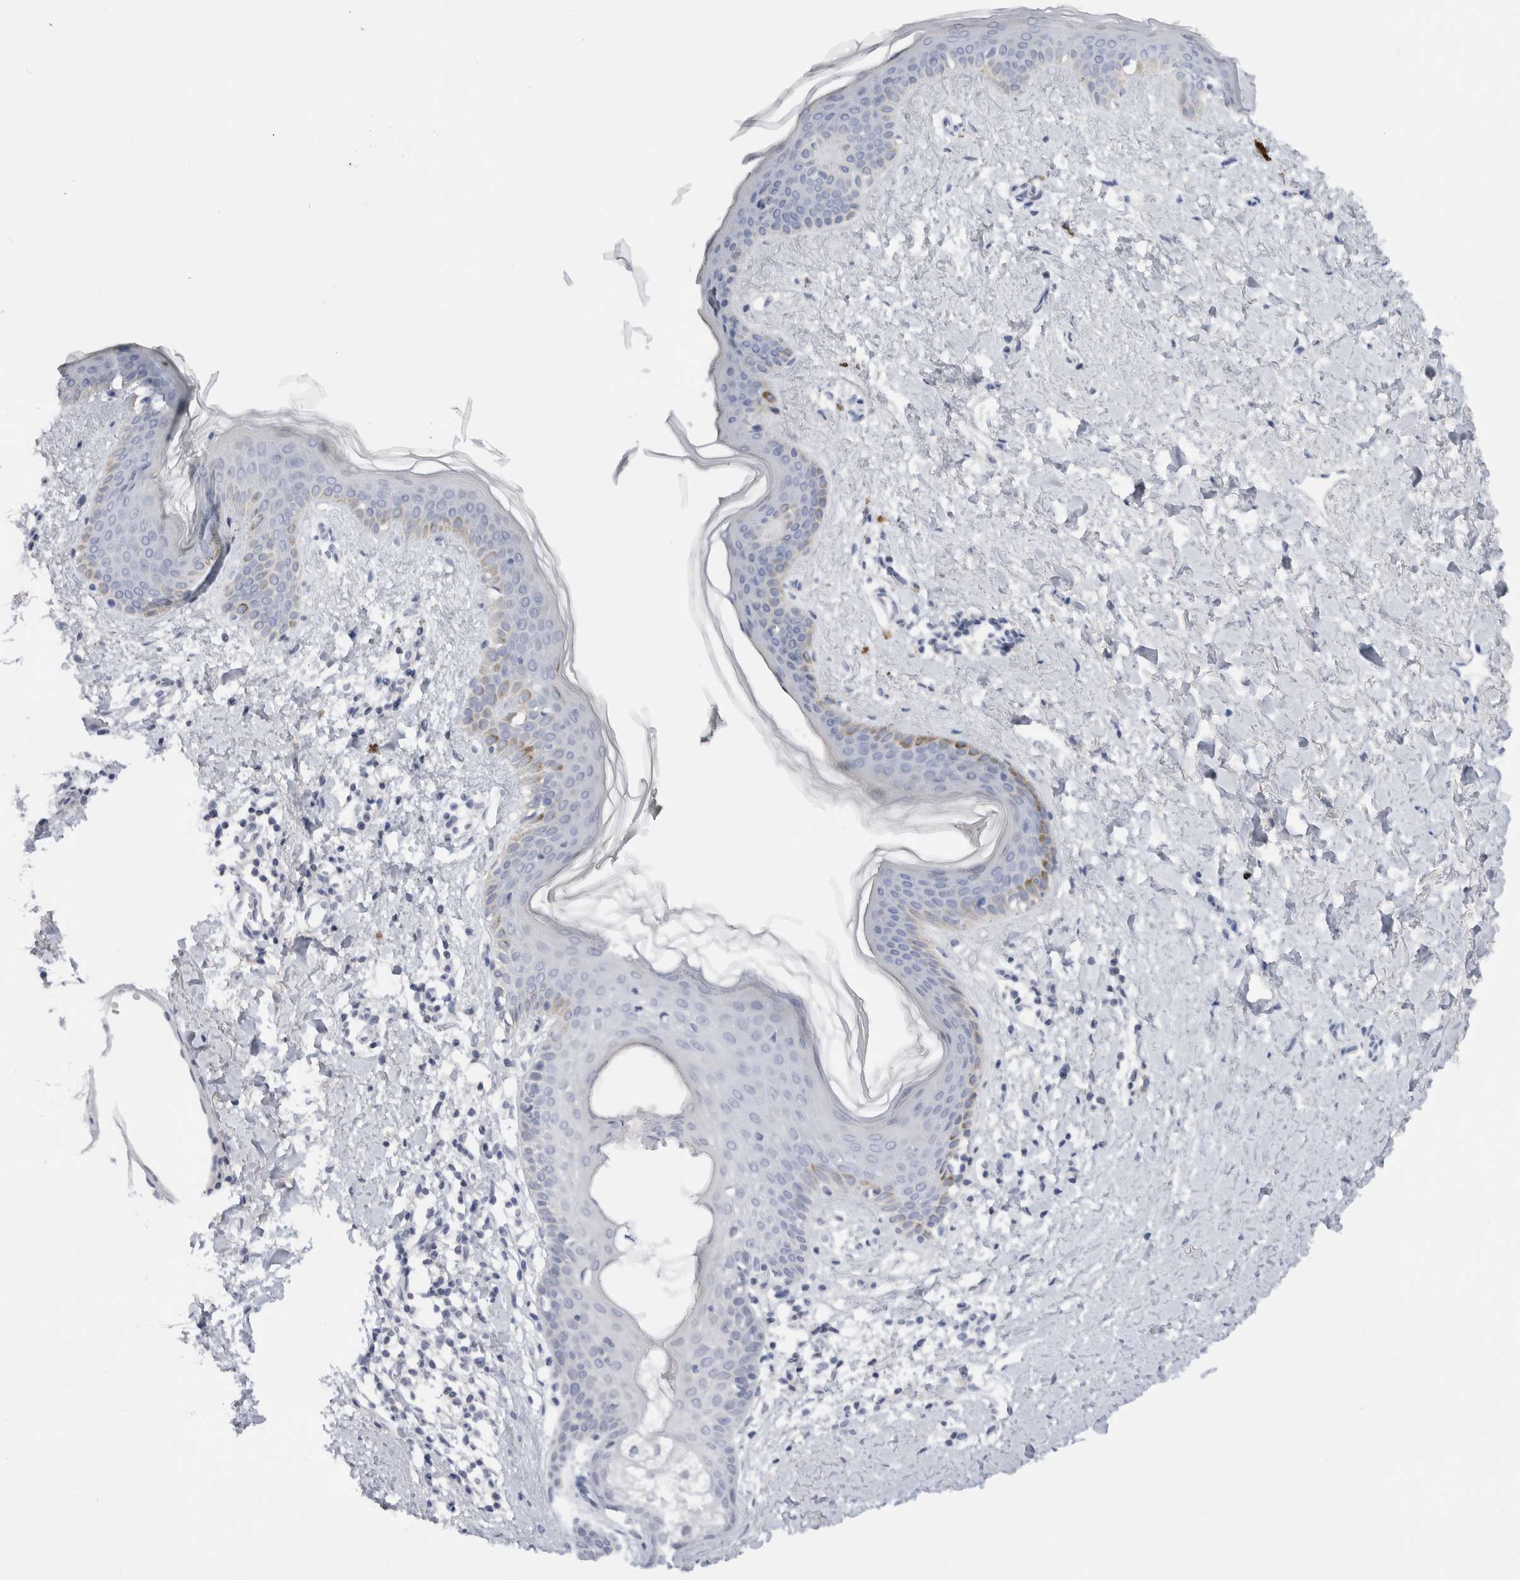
{"staining": {"intensity": "negative", "quantity": "none", "location": "none"}, "tissue": "skin", "cell_type": "Fibroblasts", "image_type": "normal", "snomed": [{"axis": "morphology", "description": "Normal tissue, NOS"}, {"axis": "topography", "description": "Skin"}], "caption": "Immunohistochemistry (IHC) of normal human skin demonstrates no positivity in fibroblasts. (Brightfield microscopy of DAB (3,3'-diaminobenzidine) immunohistochemistry at high magnification).", "gene": "C9orf50", "patient": {"sex": "female", "age": 46}}